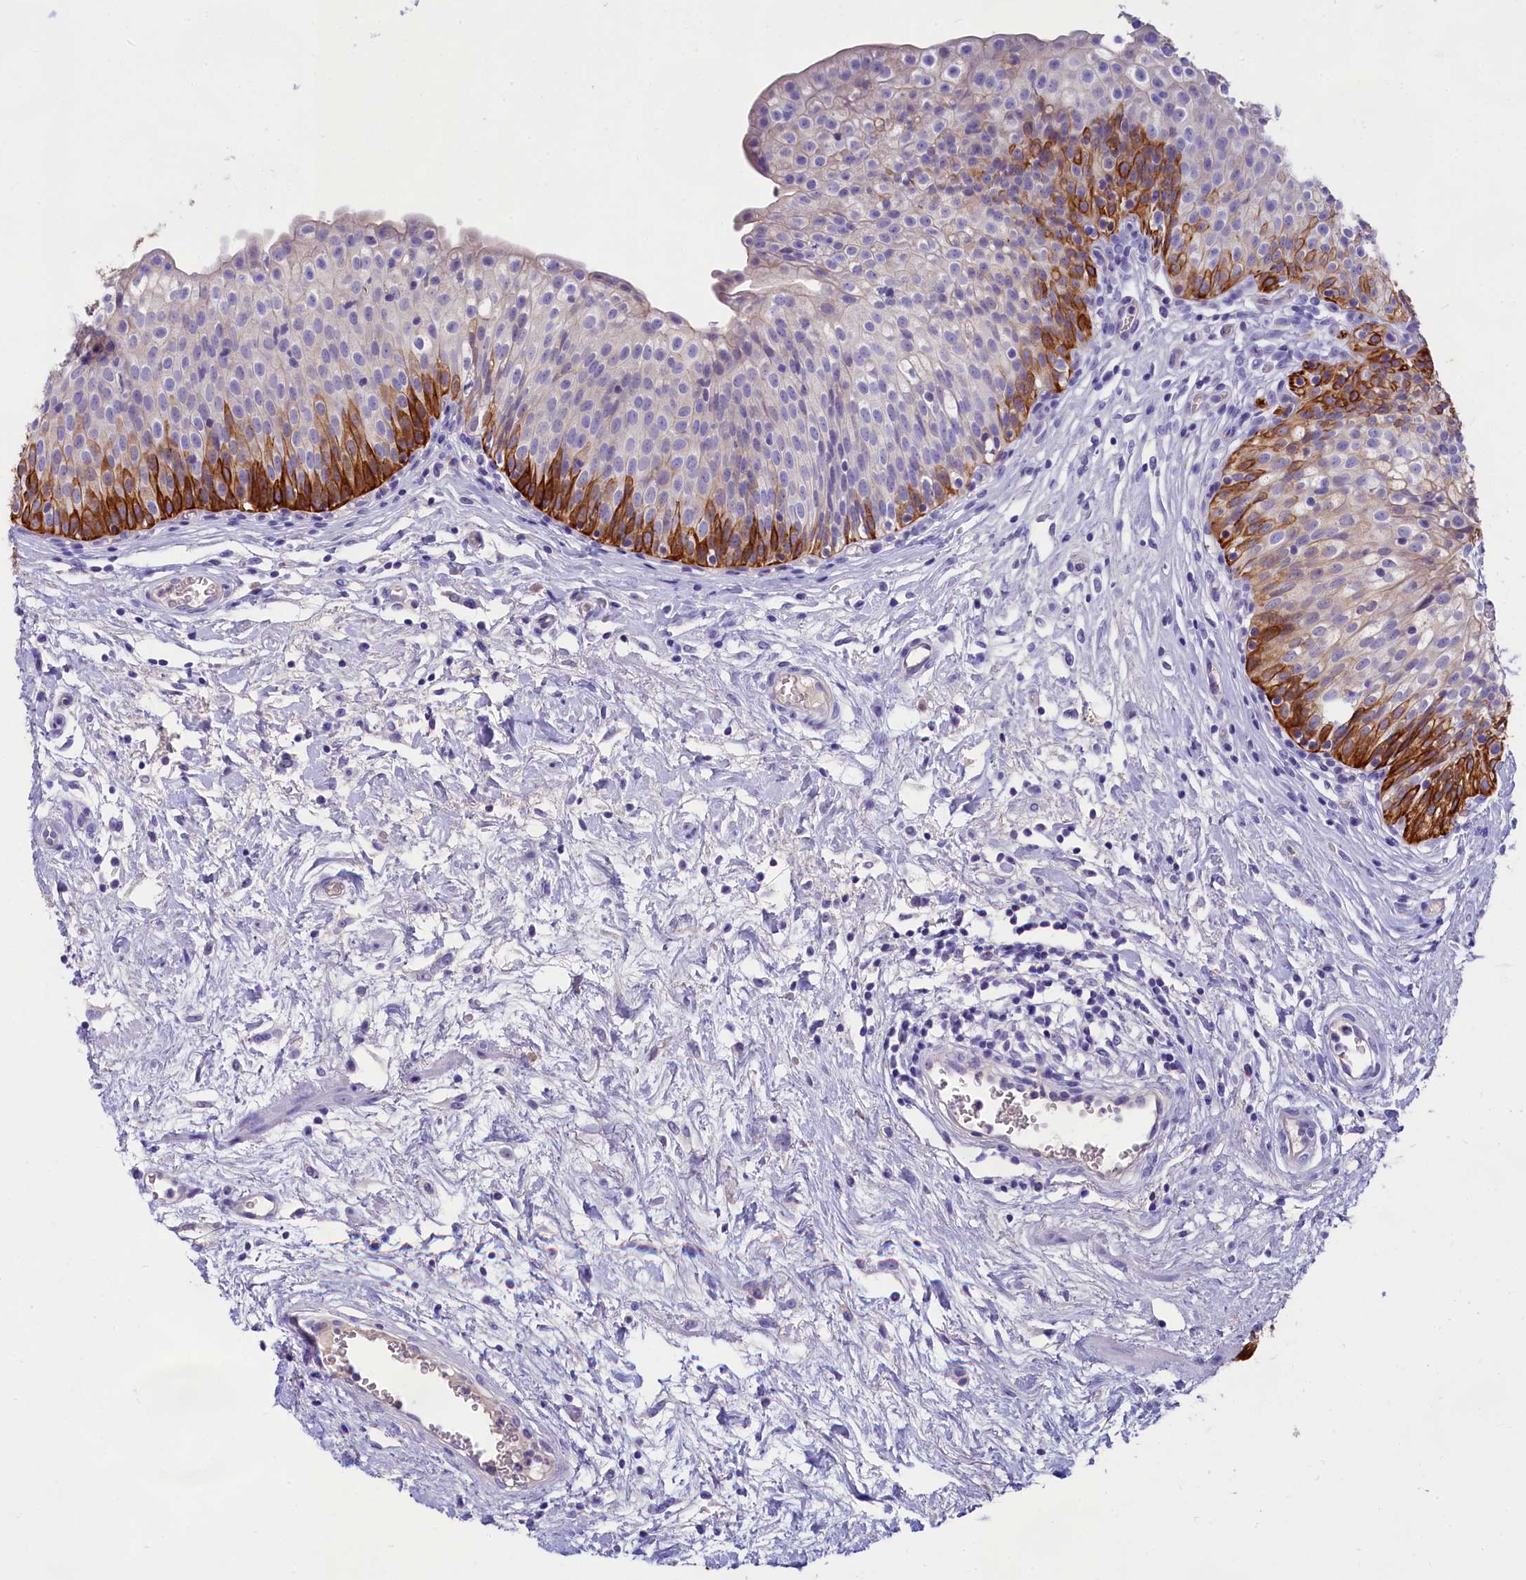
{"staining": {"intensity": "strong", "quantity": "25%-75%", "location": "cytoplasmic/membranous"}, "tissue": "urinary bladder", "cell_type": "Urothelial cells", "image_type": "normal", "snomed": [{"axis": "morphology", "description": "Normal tissue, NOS"}, {"axis": "topography", "description": "Urinary bladder"}], "caption": "Immunohistochemical staining of normal human urinary bladder displays 25%-75% levels of strong cytoplasmic/membranous protein expression in approximately 25%-75% of urothelial cells. (DAB IHC, brown staining for protein, blue staining for nuclei).", "gene": "SULT2A1", "patient": {"sex": "male", "age": 55}}